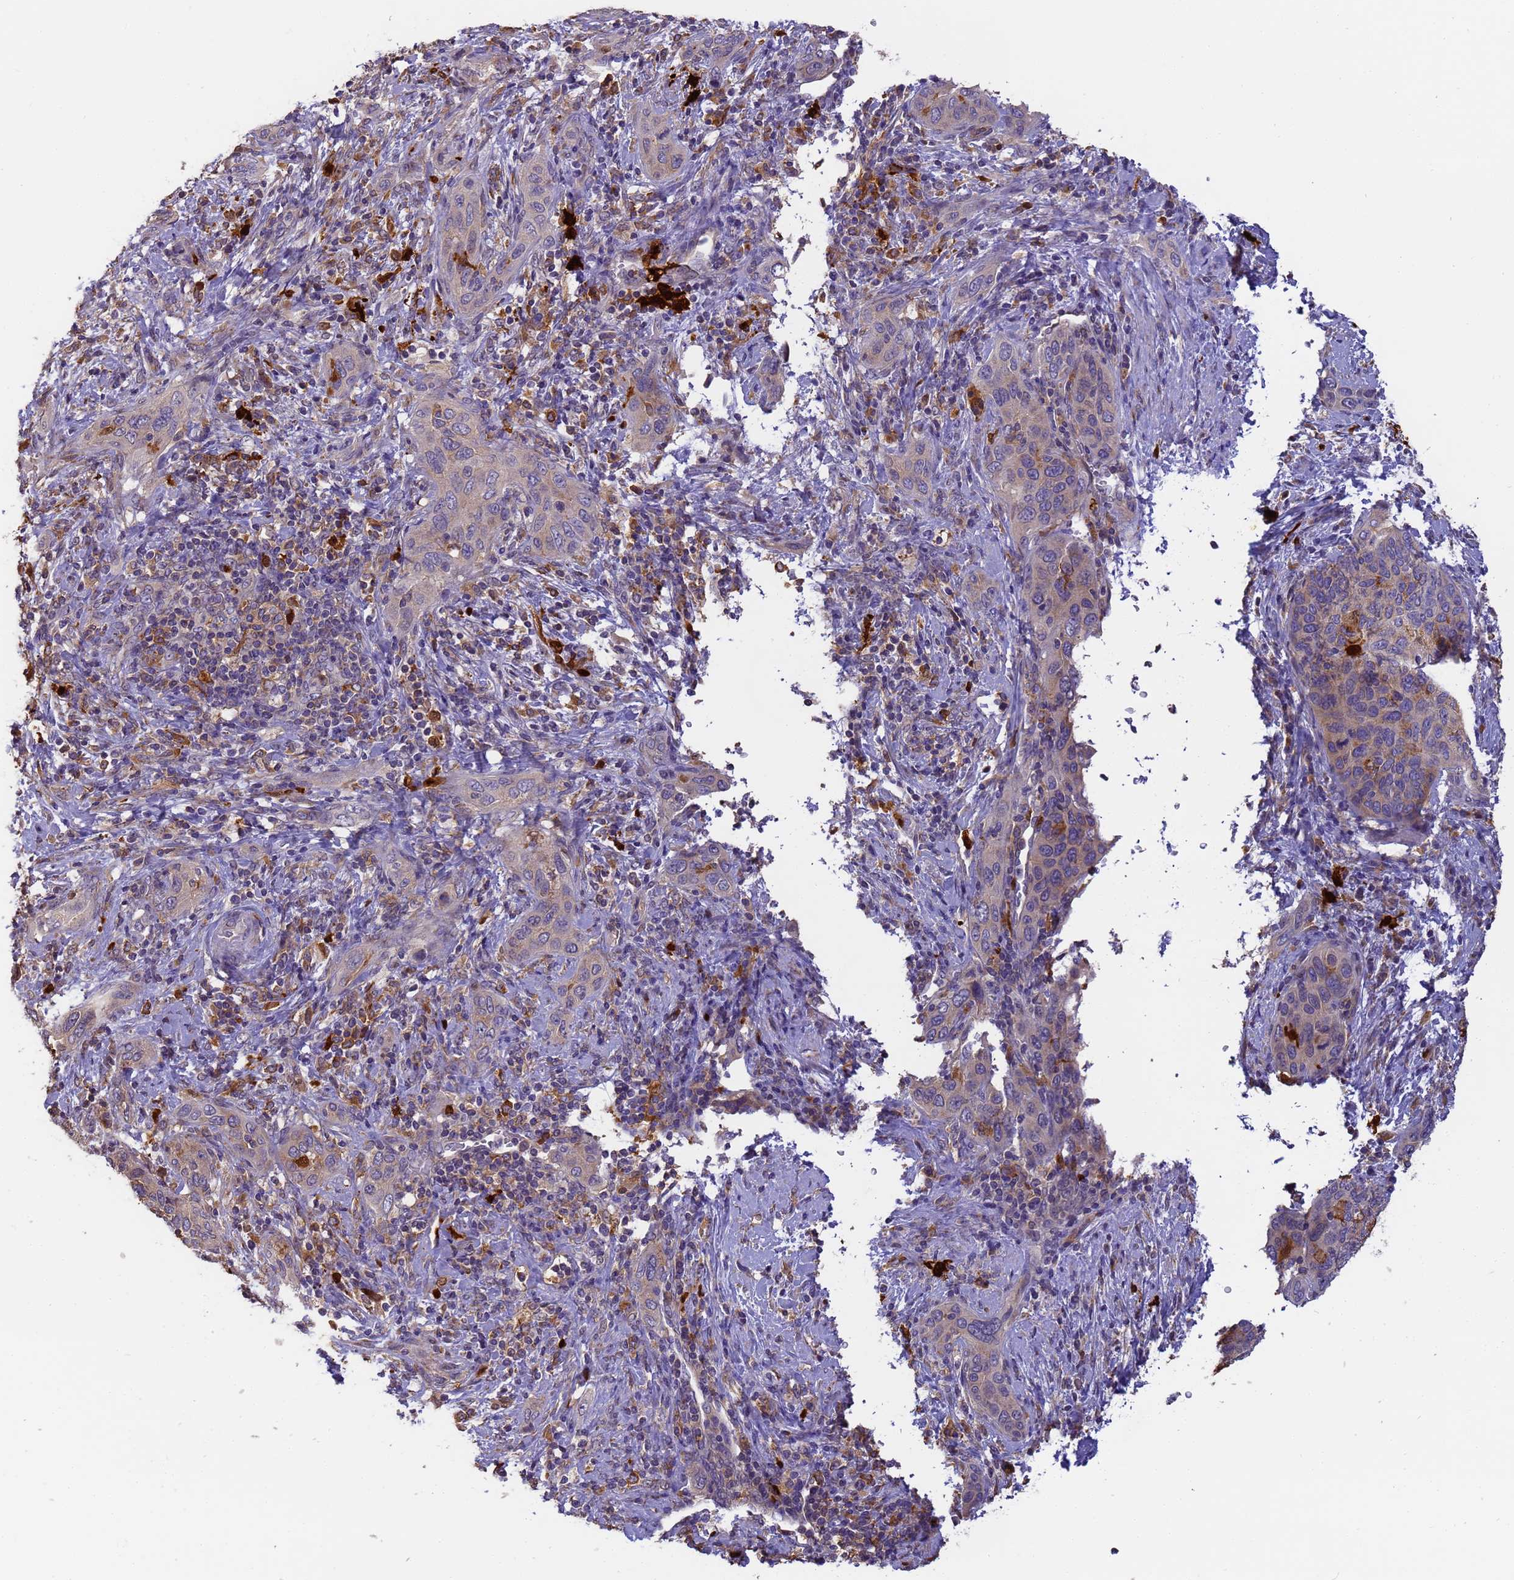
{"staining": {"intensity": "weak", "quantity": "<25%", "location": "cytoplasmic/membranous"}, "tissue": "cervical cancer", "cell_type": "Tumor cells", "image_type": "cancer", "snomed": [{"axis": "morphology", "description": "Squamous cell carcinoma, NOS"}, {"axis": "topography", "description": "Cervix"}], "caption": "Cervical squamous cell carcinoma stained for a protein using IHC reveals no positivity tumor cells.", "gene": "M6PR", "patient": {"sex": "female", "age": 60}}